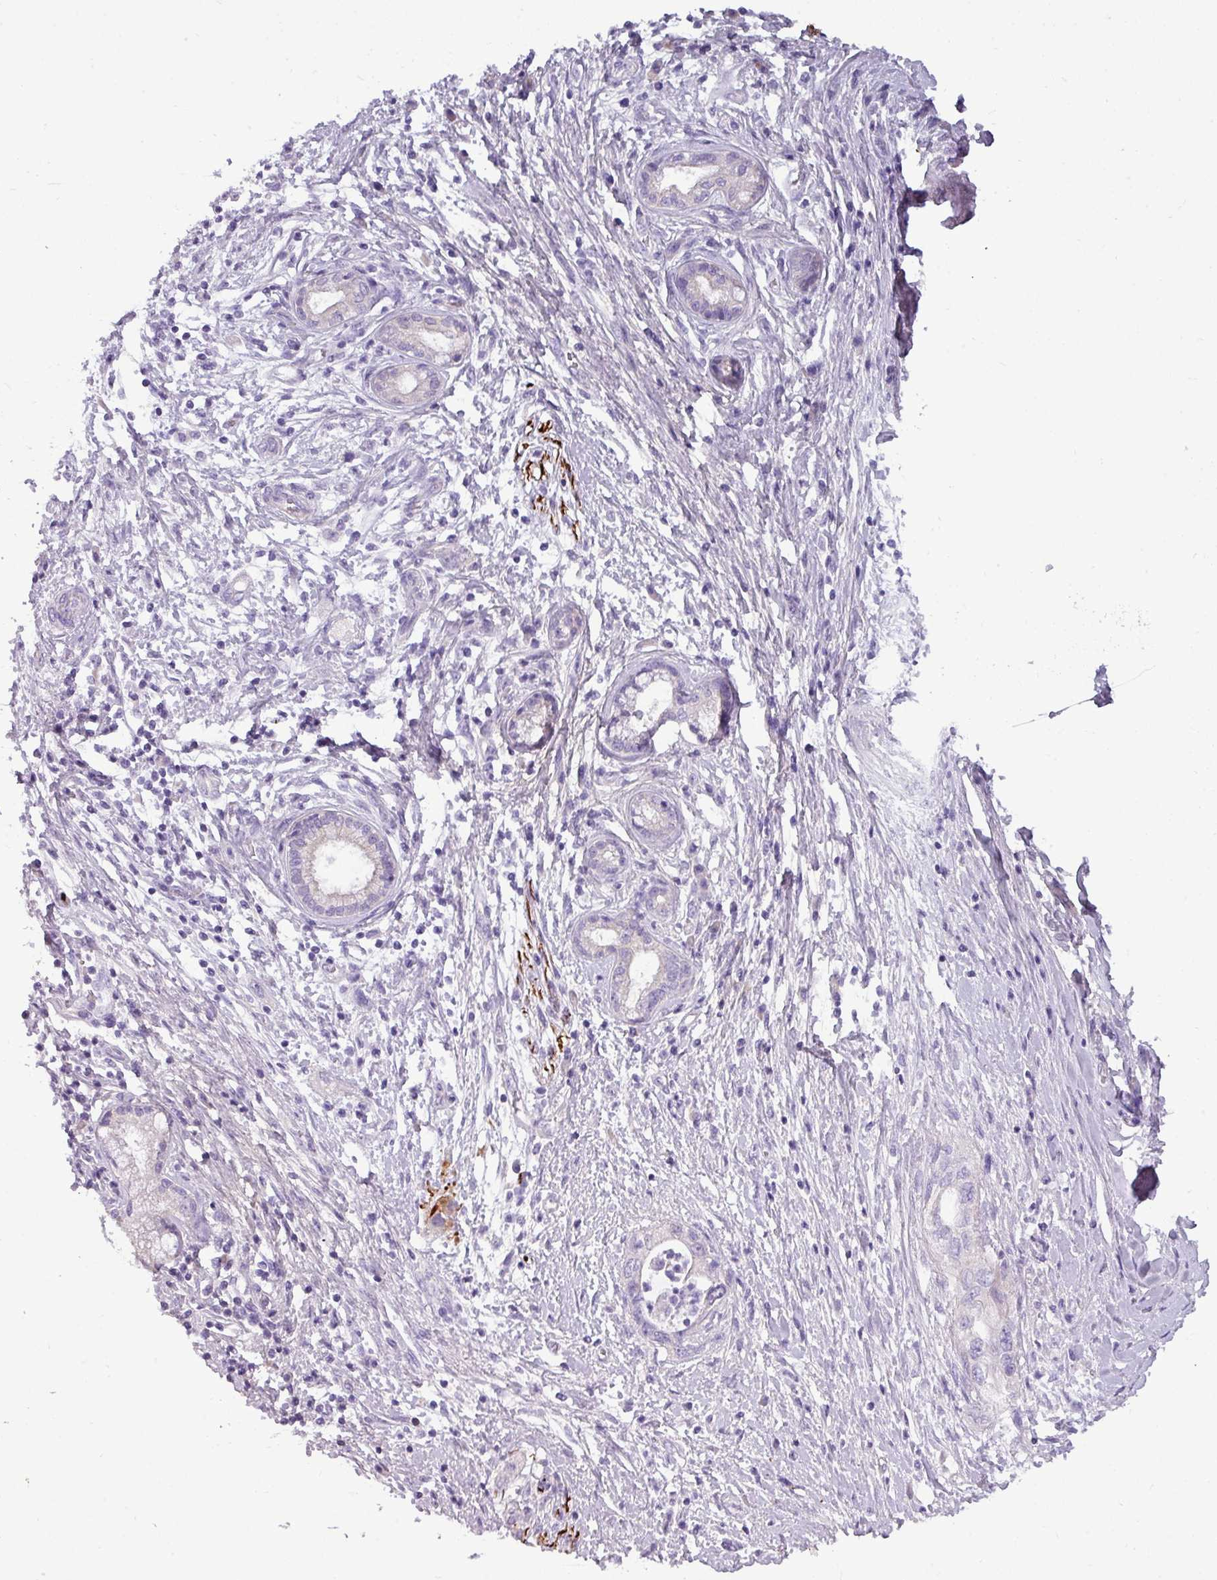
{"staining": {"intensity": "negative", "quantity": "none", "location": "none"}, "tissue": "pancreatic cancer", "cell_type": "Tumor cells", "image_type": "cancer", "snomed": [{"axis": "morphology", "description": "Adenocarcinoma, NOS"}, {"axis": "topography", "description": "Pancreas"}], "caption": "DAB immunohistochemical staining of pancreatic adenocarcinoma reveals no significant staining in tumor cells. The staining was performed using DAB (3,3'-diaminobenzidine) to visualize the protein expression in brown, while the nuclei were stained in blue with hematoxylin (Magnification: 20x).", "gene": "DNAAF9", "patient": {"sex": "female", "age": 73}}